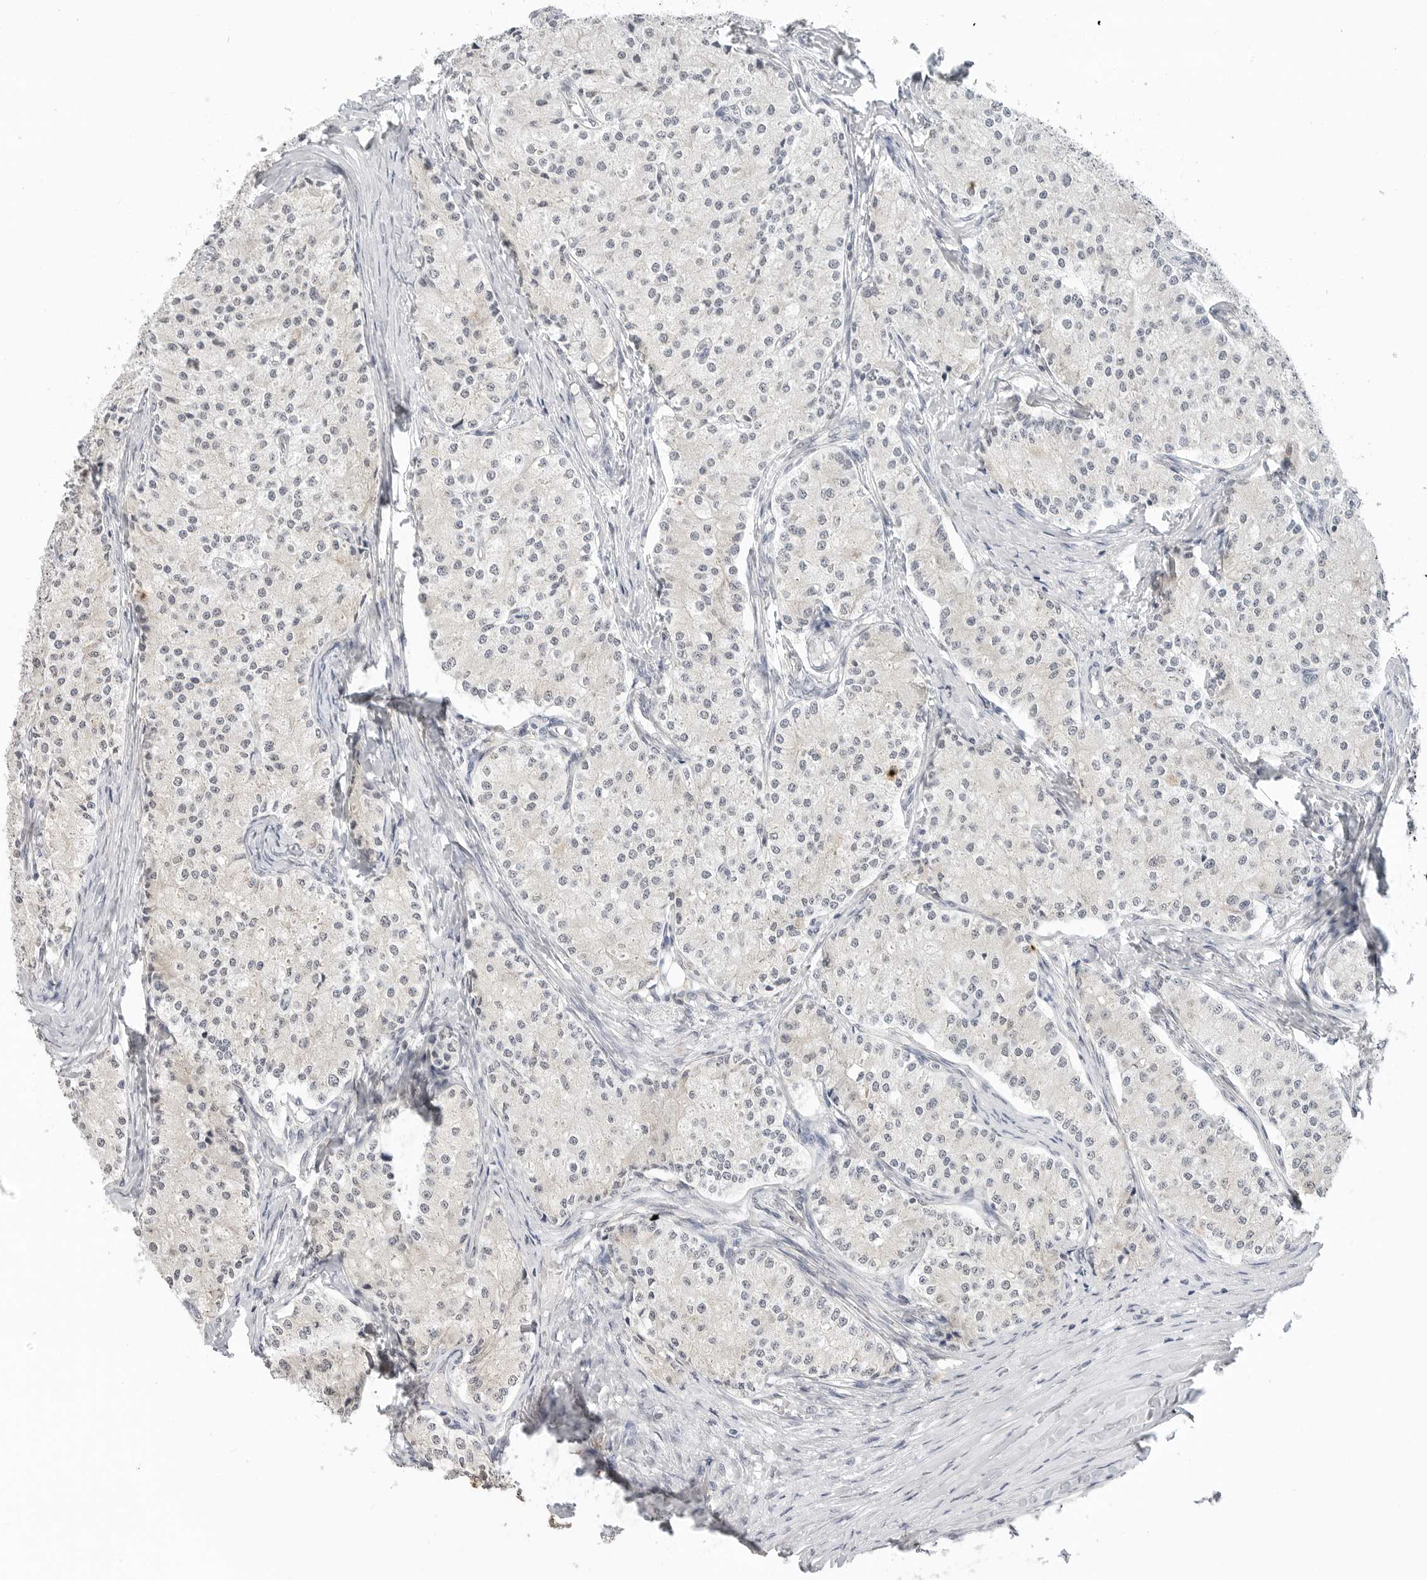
{"staining": {"intensity": "negative", "quantity": "none", "location": "none"}, "tissue": "carcinoid", "cell_type": "Tumor cells", "image_type": "cancer", "snomed": [{"axis": "morphology", "description": "Carcinoid, malignant, NOS"}, {"axis": "topography", "description": "Colon"}], "caption": "DAB (3,3'-diaminobenzidine) immunohistochemical staining of human carcinoid shows no significant positivity in tumor cells.", "gene": "METAP1", "patient": {"sex": "female", "age": 52}}